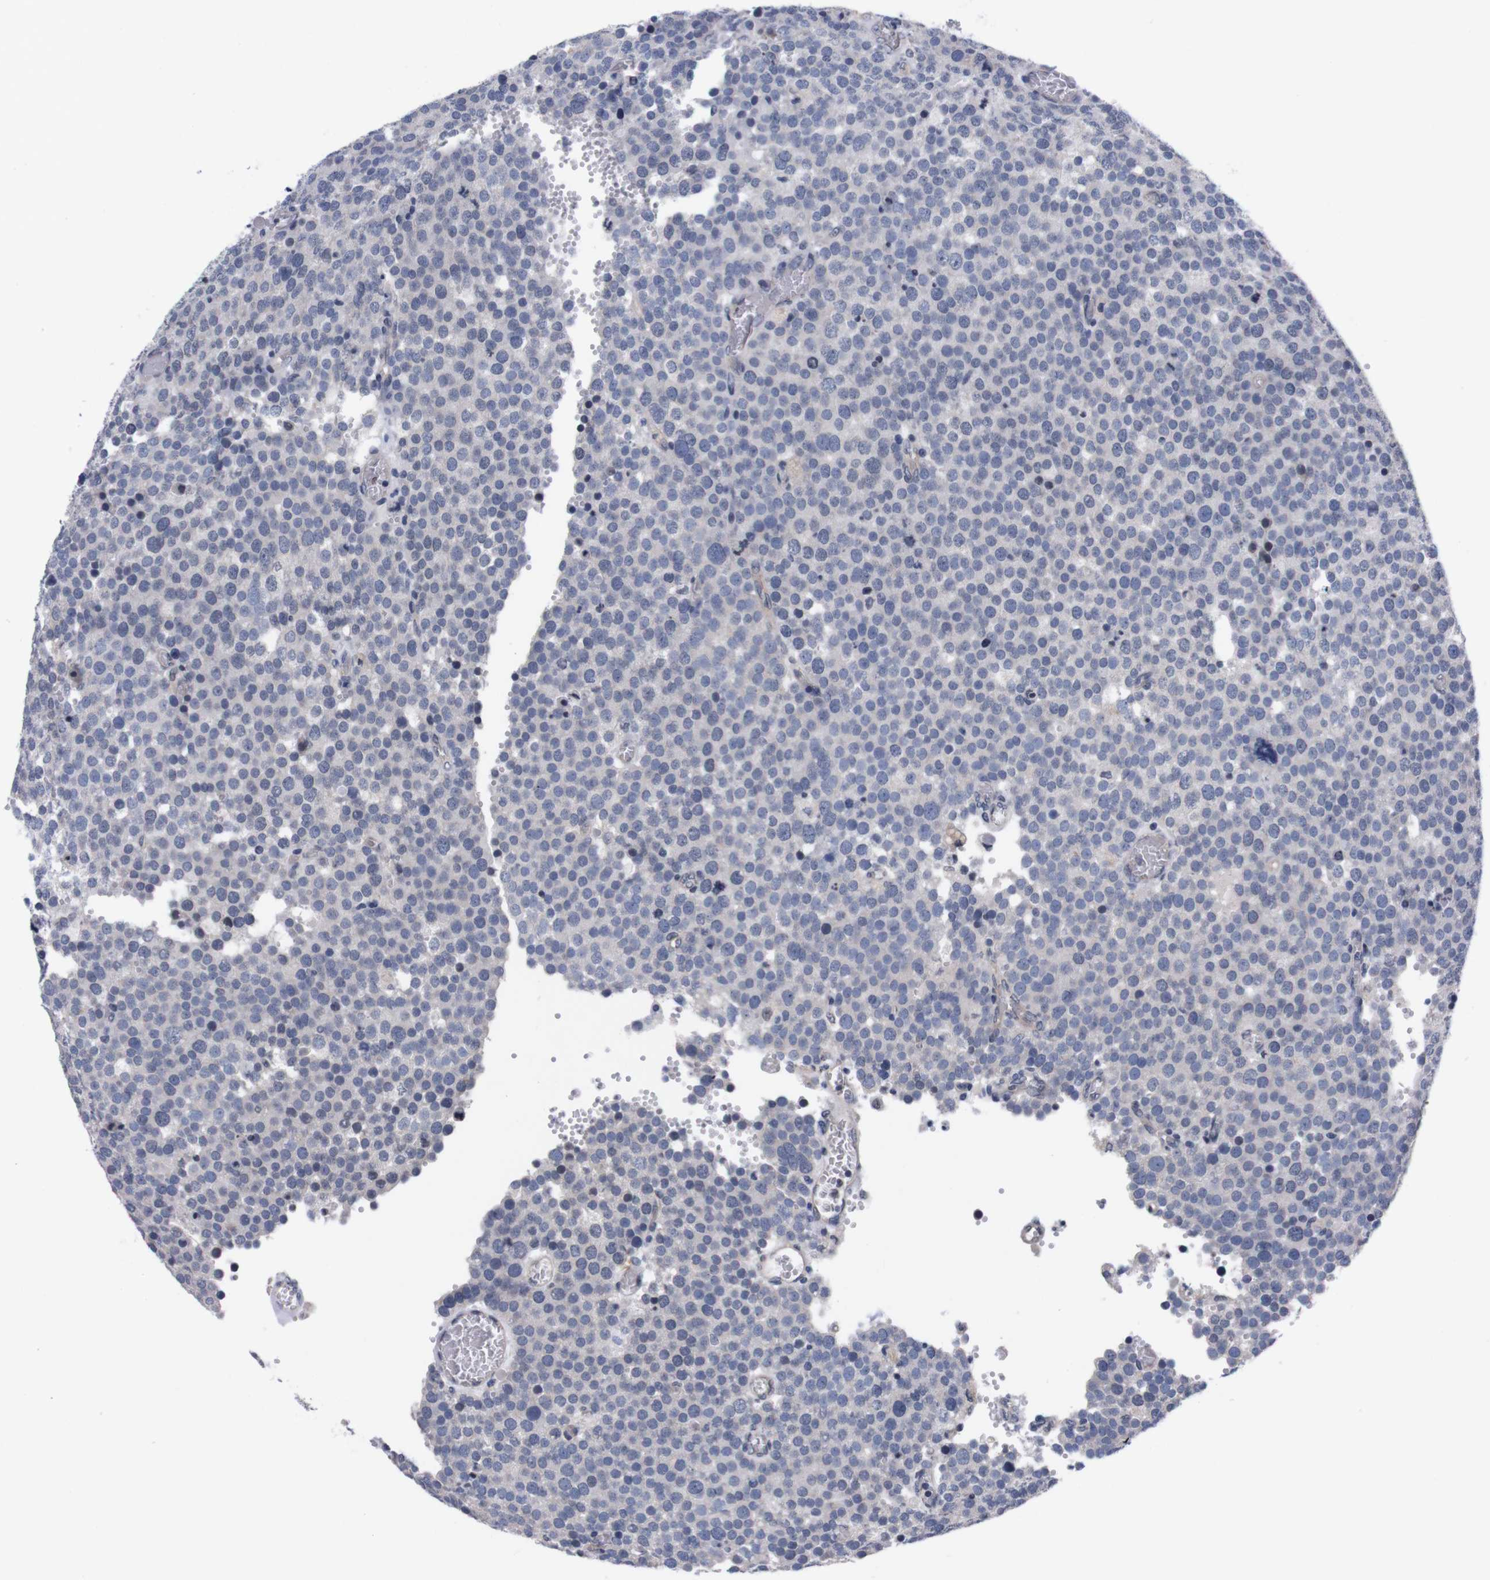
{"staining": {"intensity": "negative", "quantity": "none", "location": "none"}, "tissue": "testis cancer", "cell_type": "Tumor cells", "image_type": "cancer", "snomed": [{"axis": "morphology", "description": "Normal tissue, NOS"}, {"axis": "morphology", "description": "Seminoma, NOS"}, {"axis": "topography", "description": "Testis"}], "caption": "This histopathology image is of testis cancer (seminoma) stained with immunohistochemistry to label a protein in brown with the nuclei are counter-stained blue. There is no expression in tumor cells.", "gene": "TNFRSF21", "patient": {"sex": "male", "age": 71}}